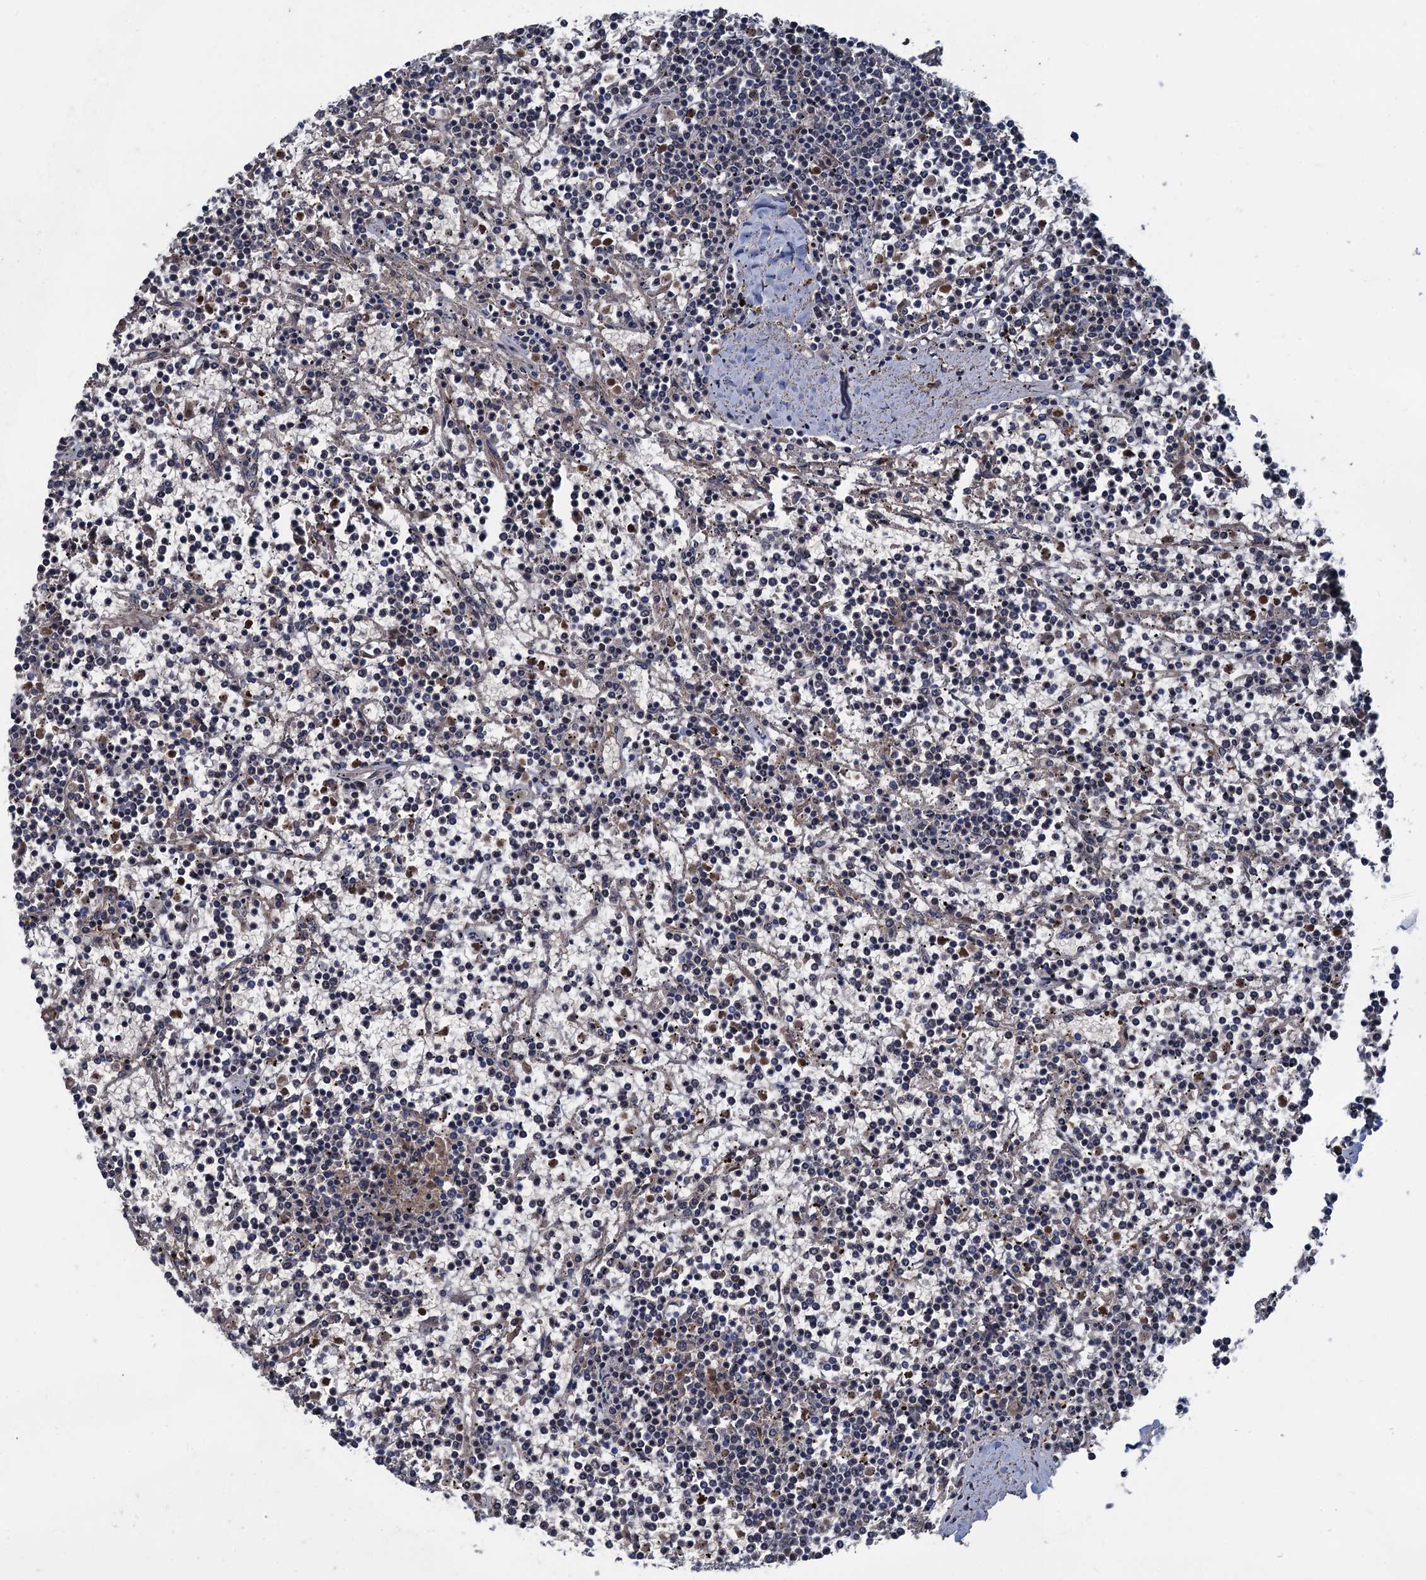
{"staining": {"intensity": "negative", "quantity": "none", "location": "none"}, "tissue": "lymphoma", "cell_type": "Tumor cells", "image_type": "cancer", "snomed": [{"axis": "morphology", "description": "Malignant lymphoma, non-Hodgkin's type, Low grade"}, {"axis": "topography", "description": "Spleen"}], "caption": "Immunohistochemical staining of human lymphoma exhibits no significant staining in tumor cells. Nuclei are stained in blue.", "gene": "SMCO3", "patient": {"sex": "female", "age": 19}}